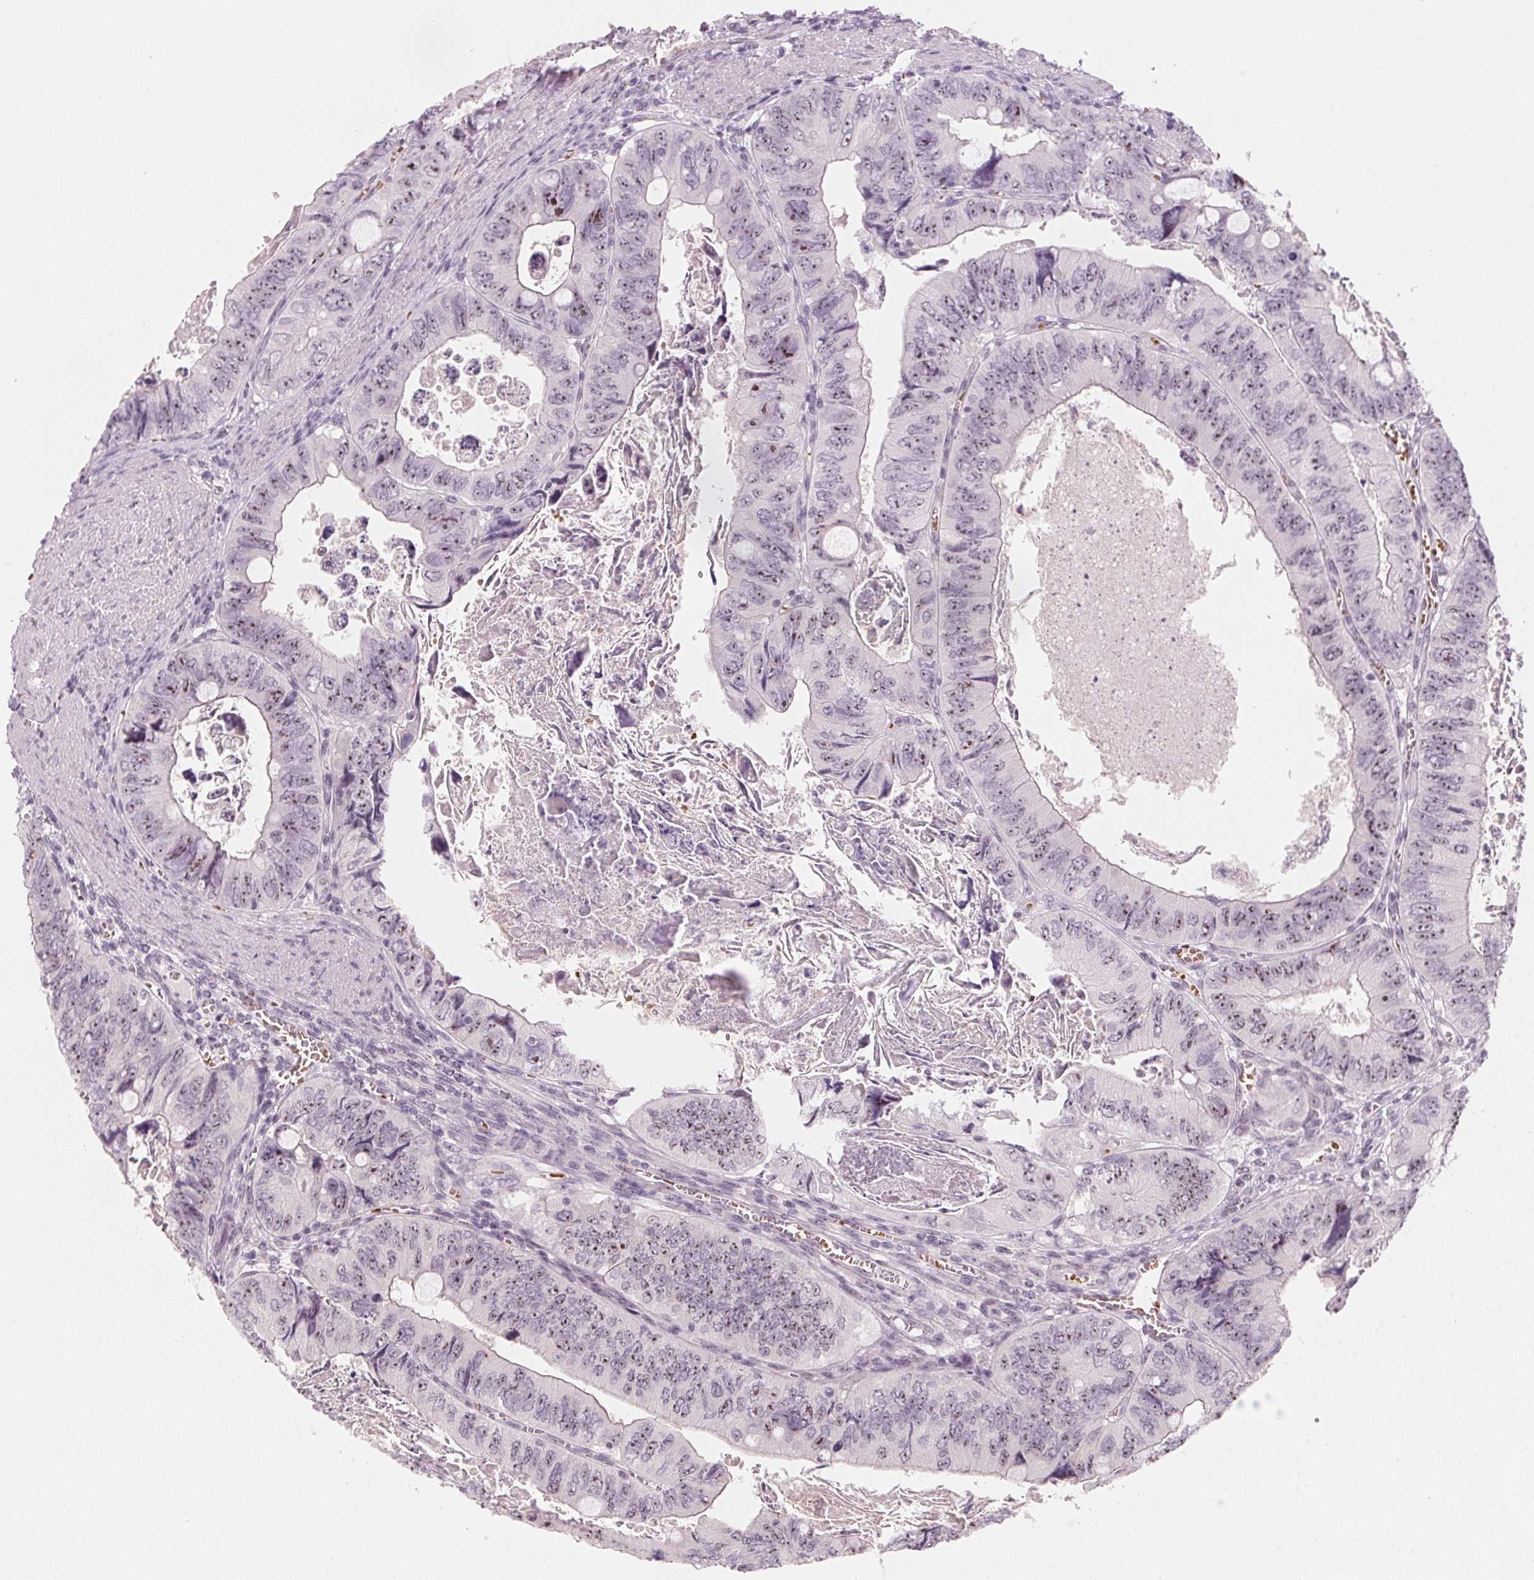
{"staining": {"intensity": "moderate", "quantity": ">75%", "location": "nuclear"}, "tissue": "colorectal cancer", "cell_type": "Tumor cells", "image_type": "cancer", "snomed": [{"axis": "morphology", "description": "Adenocarcinoma, NOS"}, {"axis": "topography", "description": "Colon"}], "caption": "A micrograph of adenocarcinoma (colorectal) stained for a protein demonstrates moderate nuclear brown staining in tumor cells. (DAB IHC, brown staining for protein, blue staining for nuclei).", "gene": "DNTTIP2", "patient": {"sex": "female", "age": 84}}